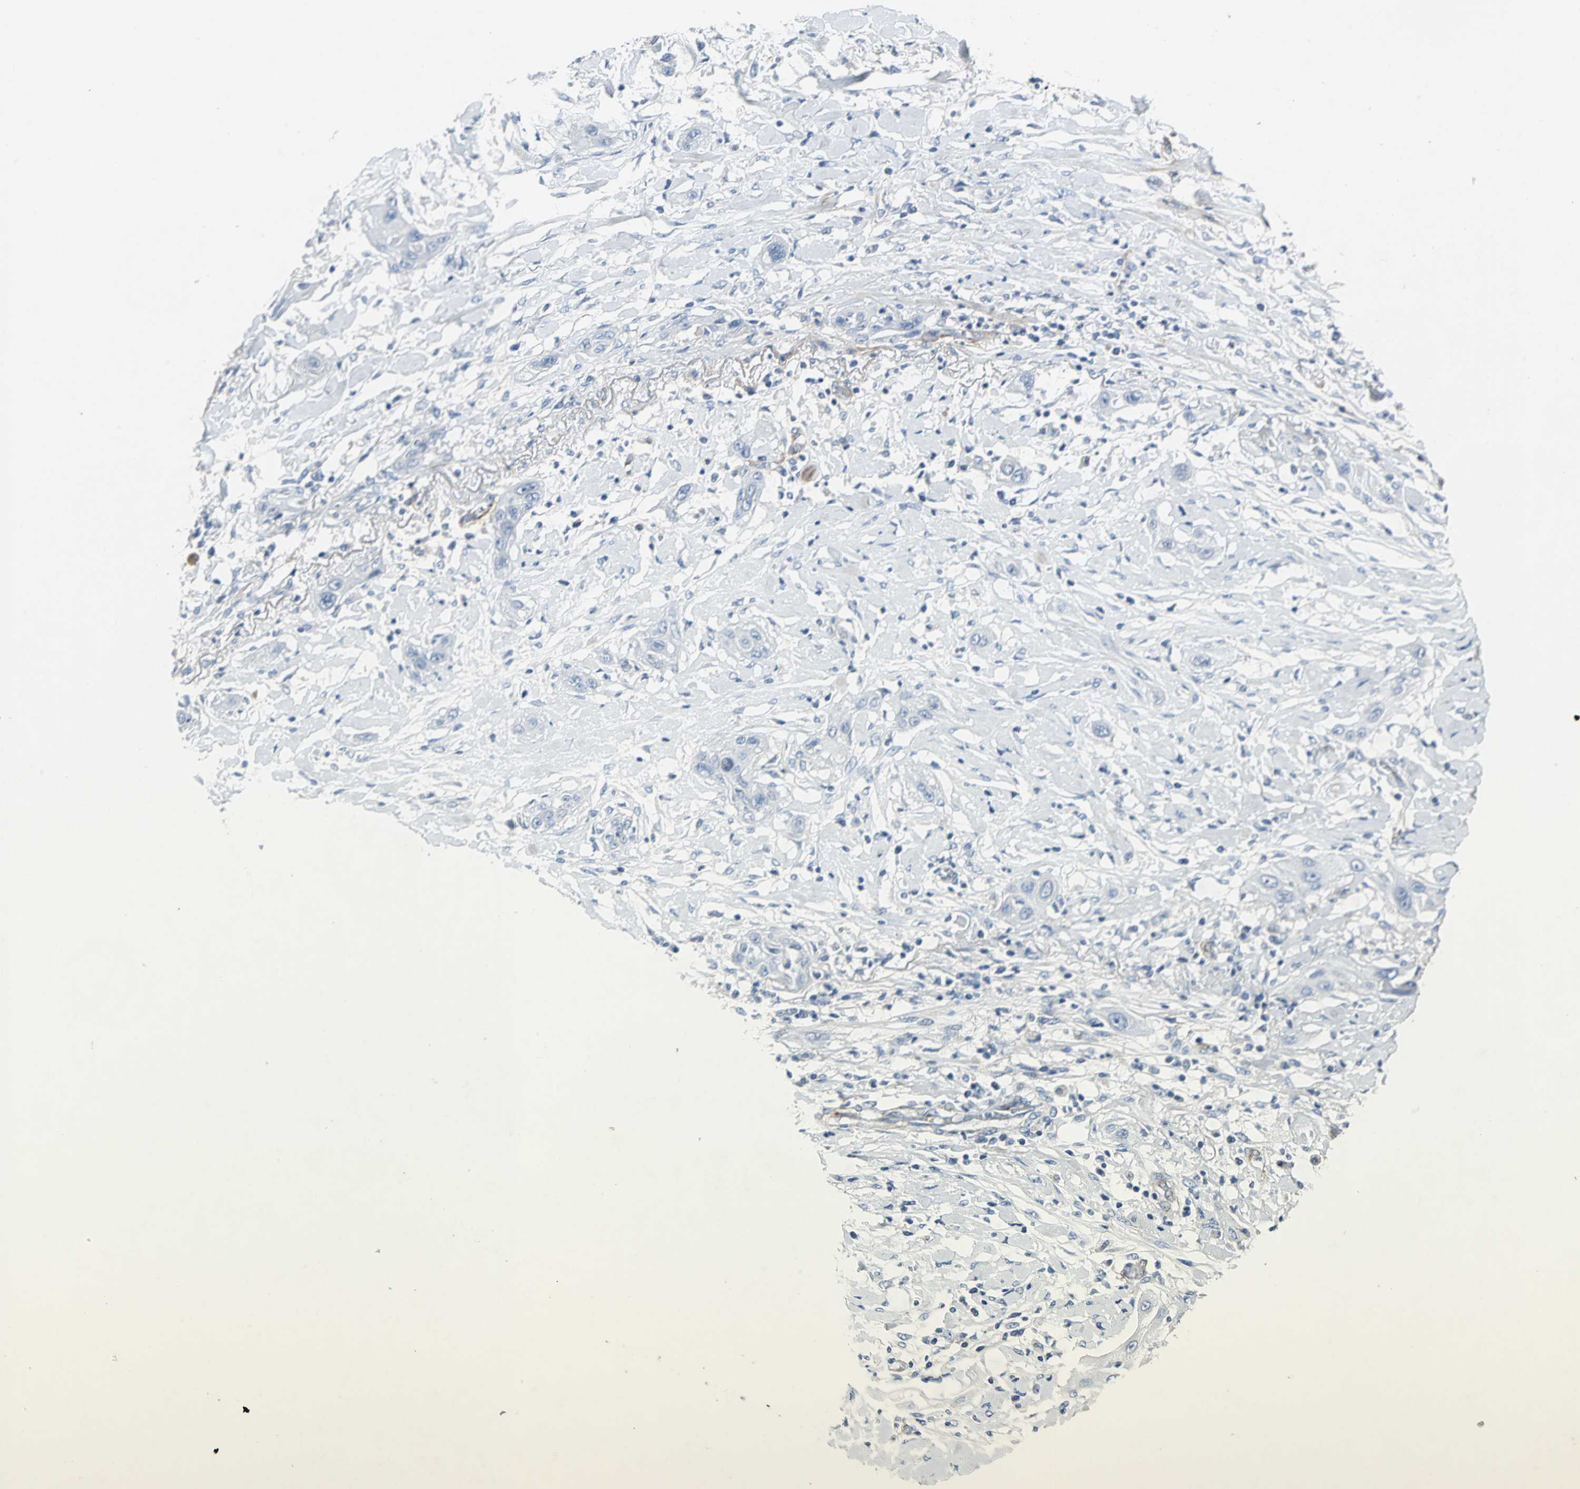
{"staining": {"intensity": "negative", "quantity": "none", "location": "none"}, "tissue": "lung cancer", "cell_type": "Tumor cells", "image_type": "cancer", "snomed": [{"axis": "morphology", "description": "Squamous cell carcinoma, NOS"}, {"axis": "topography", "description": "Lung"}], "caption": "This is an immunohistochemistry image of human lung squamous cell carcinoma. There is no positivity in tumor cells.", "gene": "EFNB3", "patient": {"sex": "female", "age": 47}}